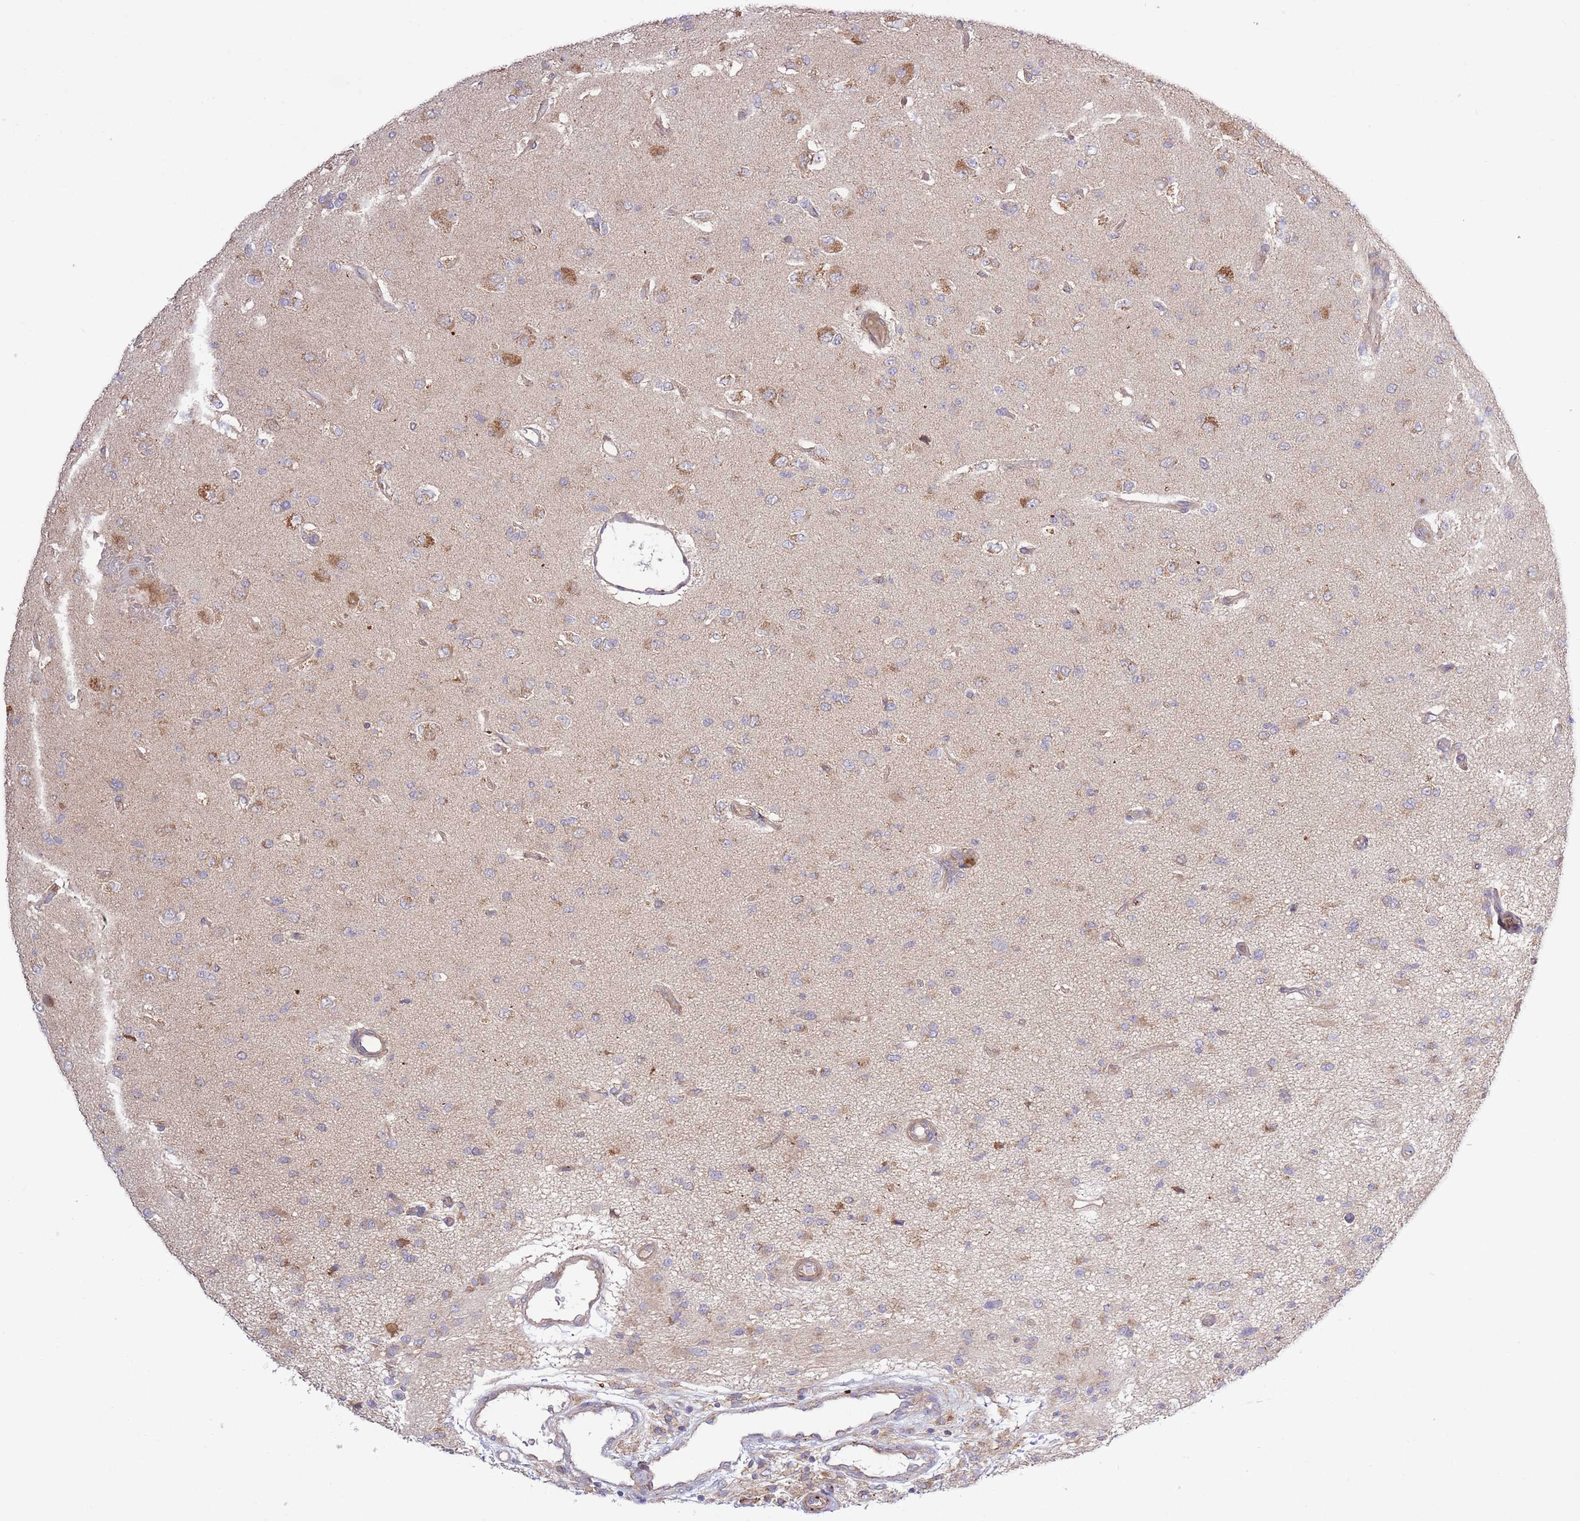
{"staining": {"intensity": "moderate", "quantity": "25%-75%", "location": "cytoplasmic/membranous"}, "tissue": "glioma", "cell_type": "Tumor cells", "image_type": "cancer", "snomed": [{"axis": "morphology", "description": "Glioma, malignant, High grade"}, {"axis": "topography", "description": "Brain"}], "caption": "Immunohistochemical staining of glioma shows moderate cytoplasmic/membranous protein expression in approximately 25%-75% of tumor cells.", "gene": "ATP13A2", "patient": {"sex": "male", "age": 77}}